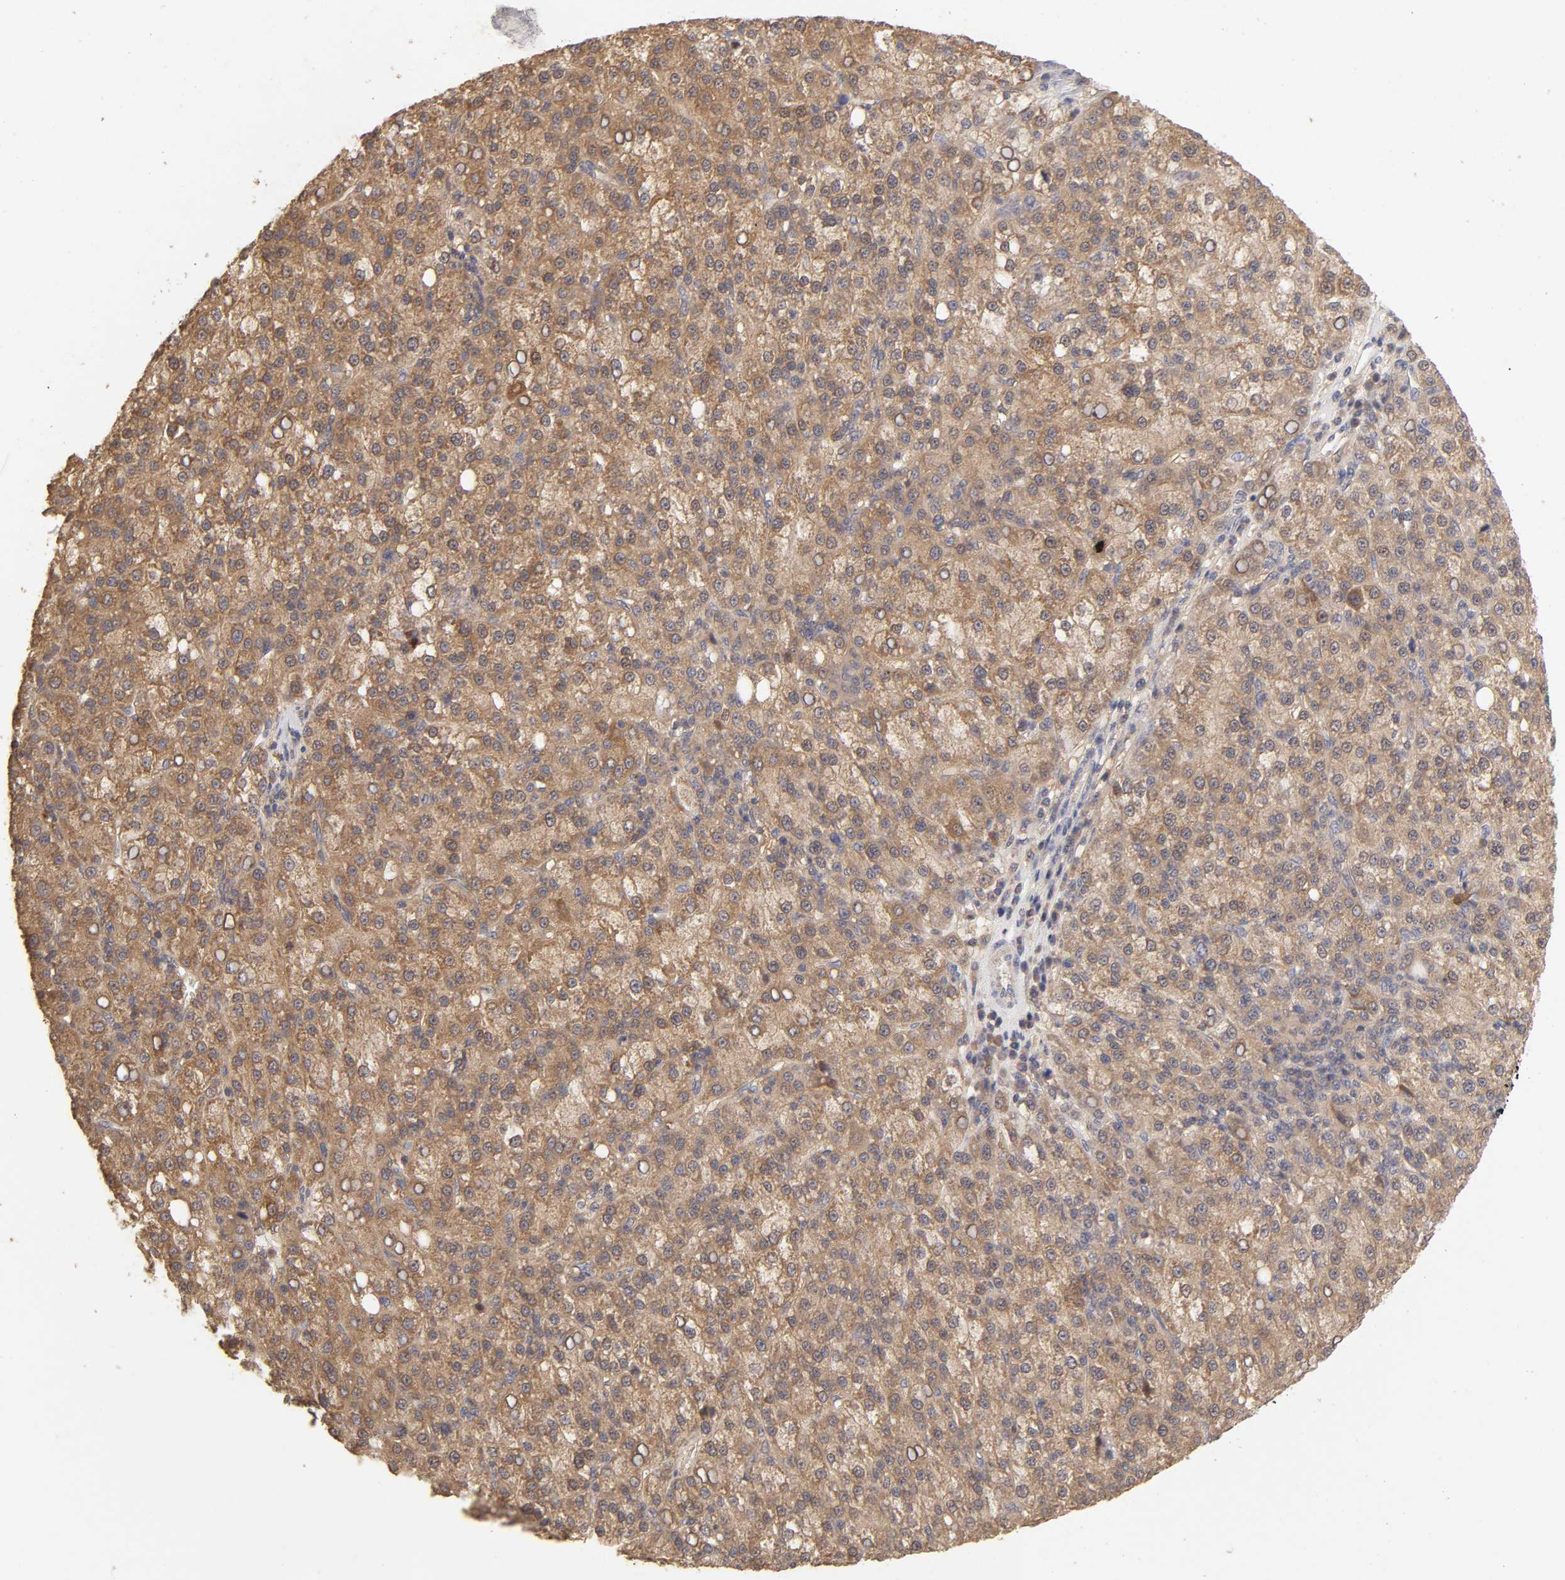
{"staining": {"intensity": "moderate", "quantity": ">75%", "location": "cytoplasmic/membranous"}, "tissue": "liver cancer", "cell_type": "Tumor cells", "image_type": "cancer", "snomed": [{"axis": "morphology", "description": "Carcinoma, Hepatocellular, NOS"}, {"axis": "topography", "description": "Liver"}], "caption": "There is medium levels of moderate cytoplasmic/membranous expression in tumor cells of liver hepatocellular carcinoma, as demonstrated by immunohistochemical staining (brown color).", "gene": "AP1G2", "patient": {"sex": "female", "age": 58}}